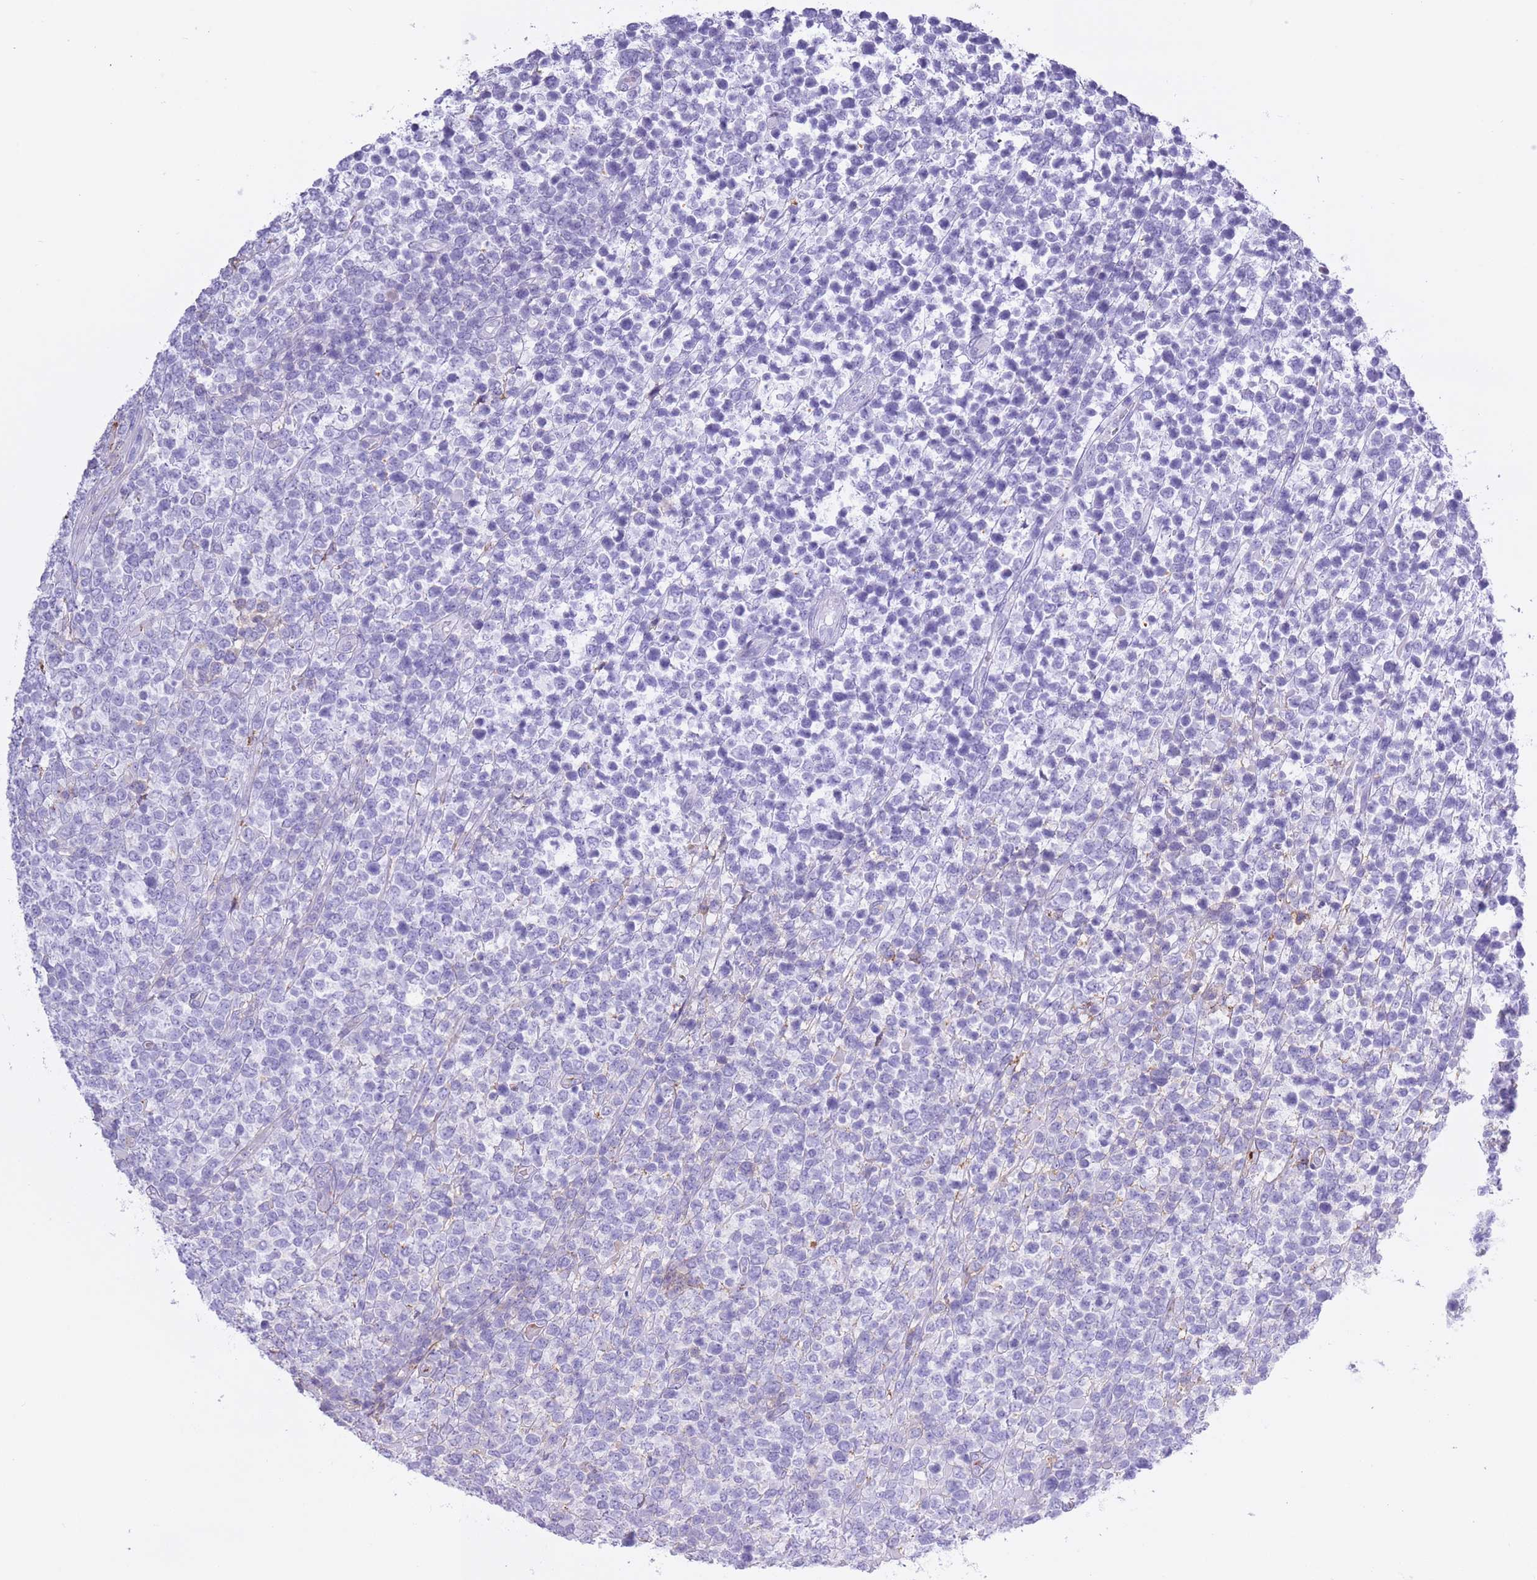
{"staining": {"intensity": "negative", "quantity": "none", "location": "none"}, "tissue": "lymphoma", "cell_type": "Tumor cells", "image_type": "cancer", "snomed": [{"axis": "morphology", "description": "Malignant lymphoma, non-Hodgkin's type, High grade"}, {"axis": "topography", "description": "Soft tissue"}], "caption": "High-grade malignant lymphoma, non-Hodgkin's type was stained to show a protein in brown. There is no significant positivity in tumor cells.", "gene": "AP3S2", "patient": {"sex": "female", "age": 56}}